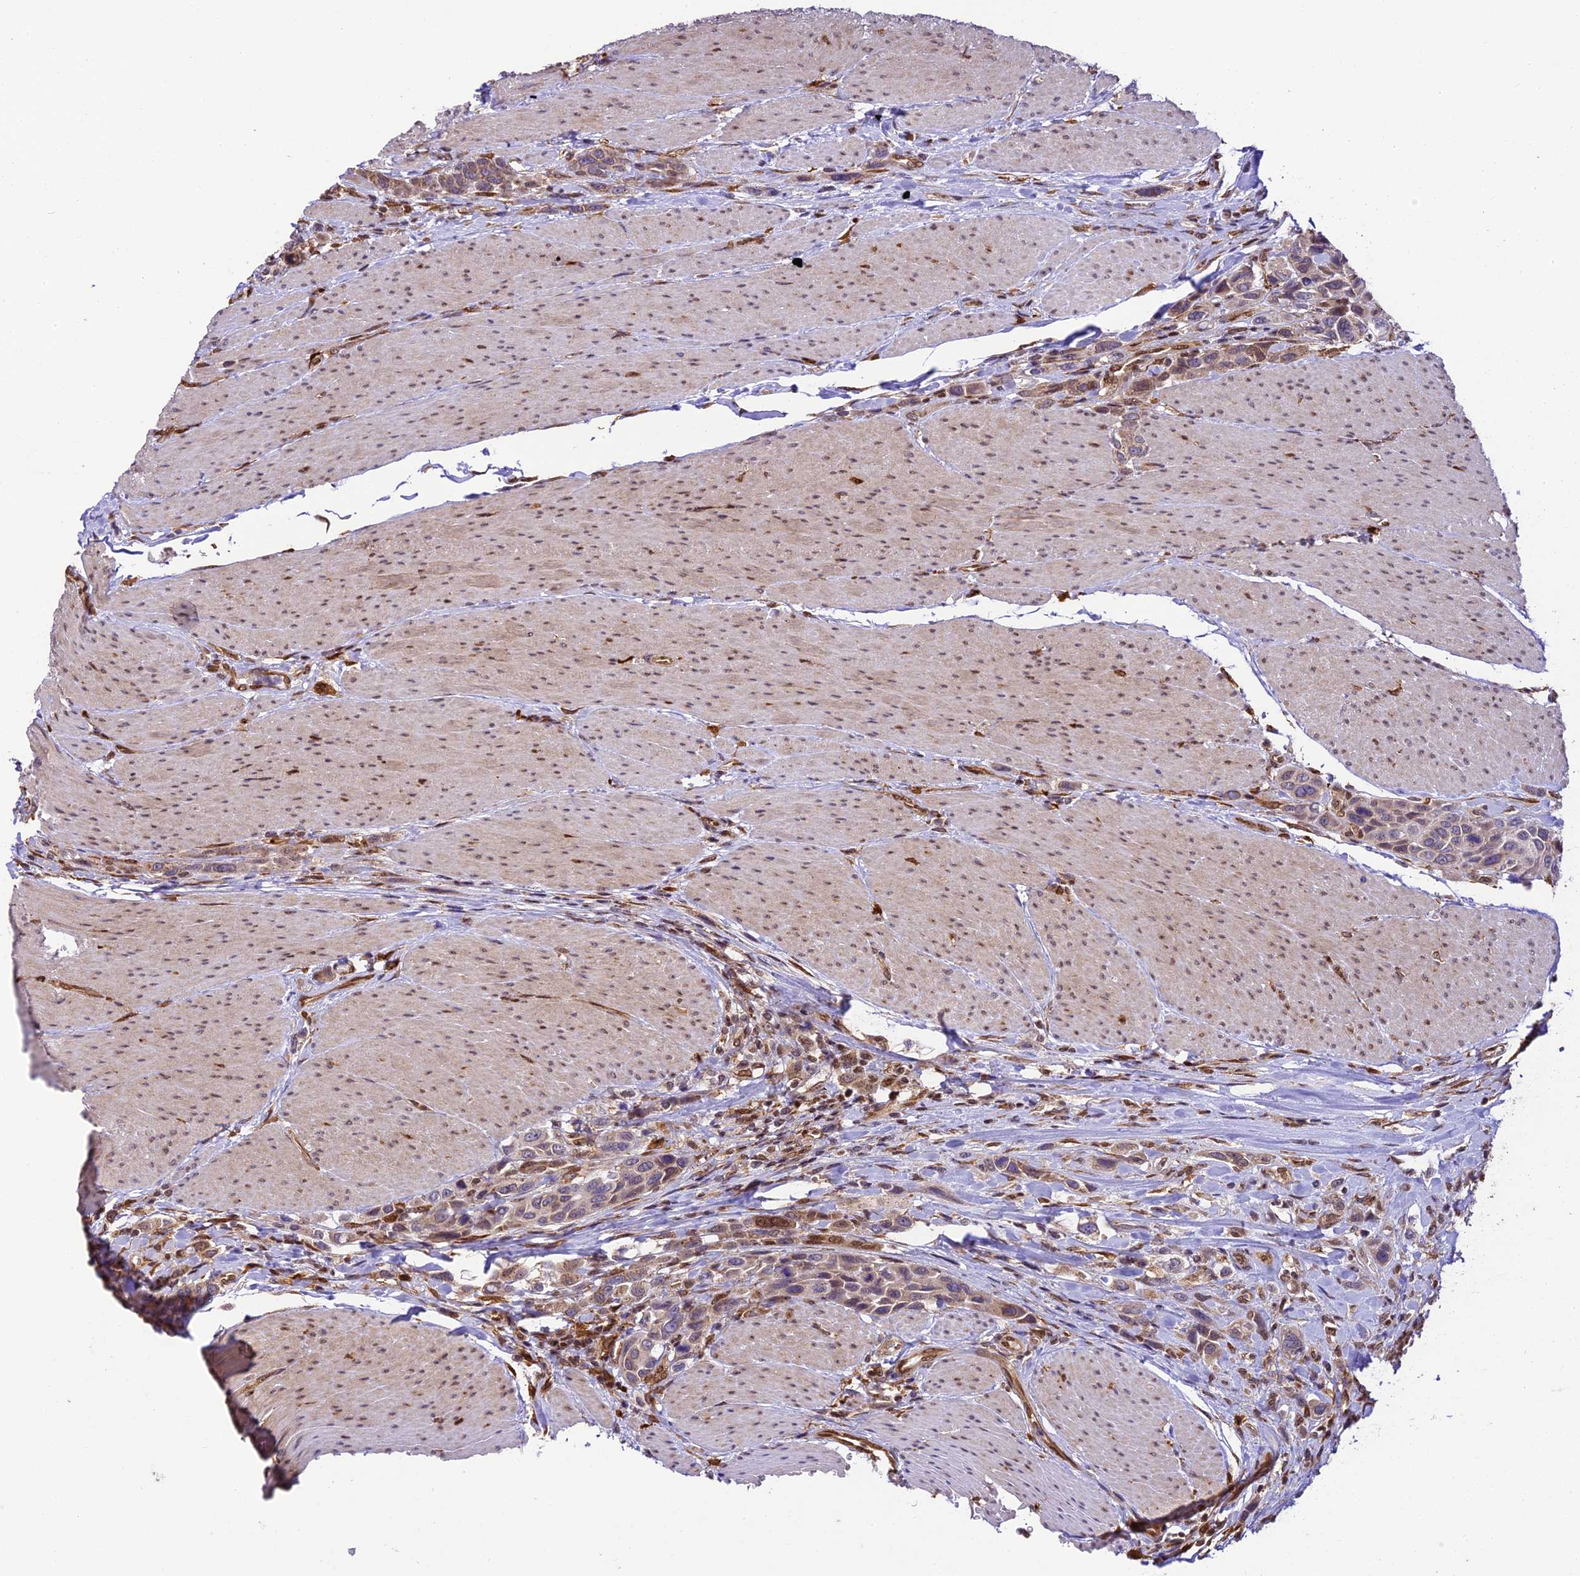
{"staining": {"intensity": "moderate", "quantity": "<25%", "location": "cytoplasmic/membranous,nuclear"}, "tissue": "urothelial cancer", "cell_type": "Tumor cells", "image_type": "cancer", "snomed": [{"axis": "morphology", "description": "Urothelial carcinoma, High grade"}, {"axis": "topography", "description": "Urinary bladder"}], "caption": "Human urothelial carcinoma (high-grade) stained with a protein marker exhibits moderate staining in tumor cells.", "gene": "TRIM22", "patient": {"sex": "male", "age": 50}}